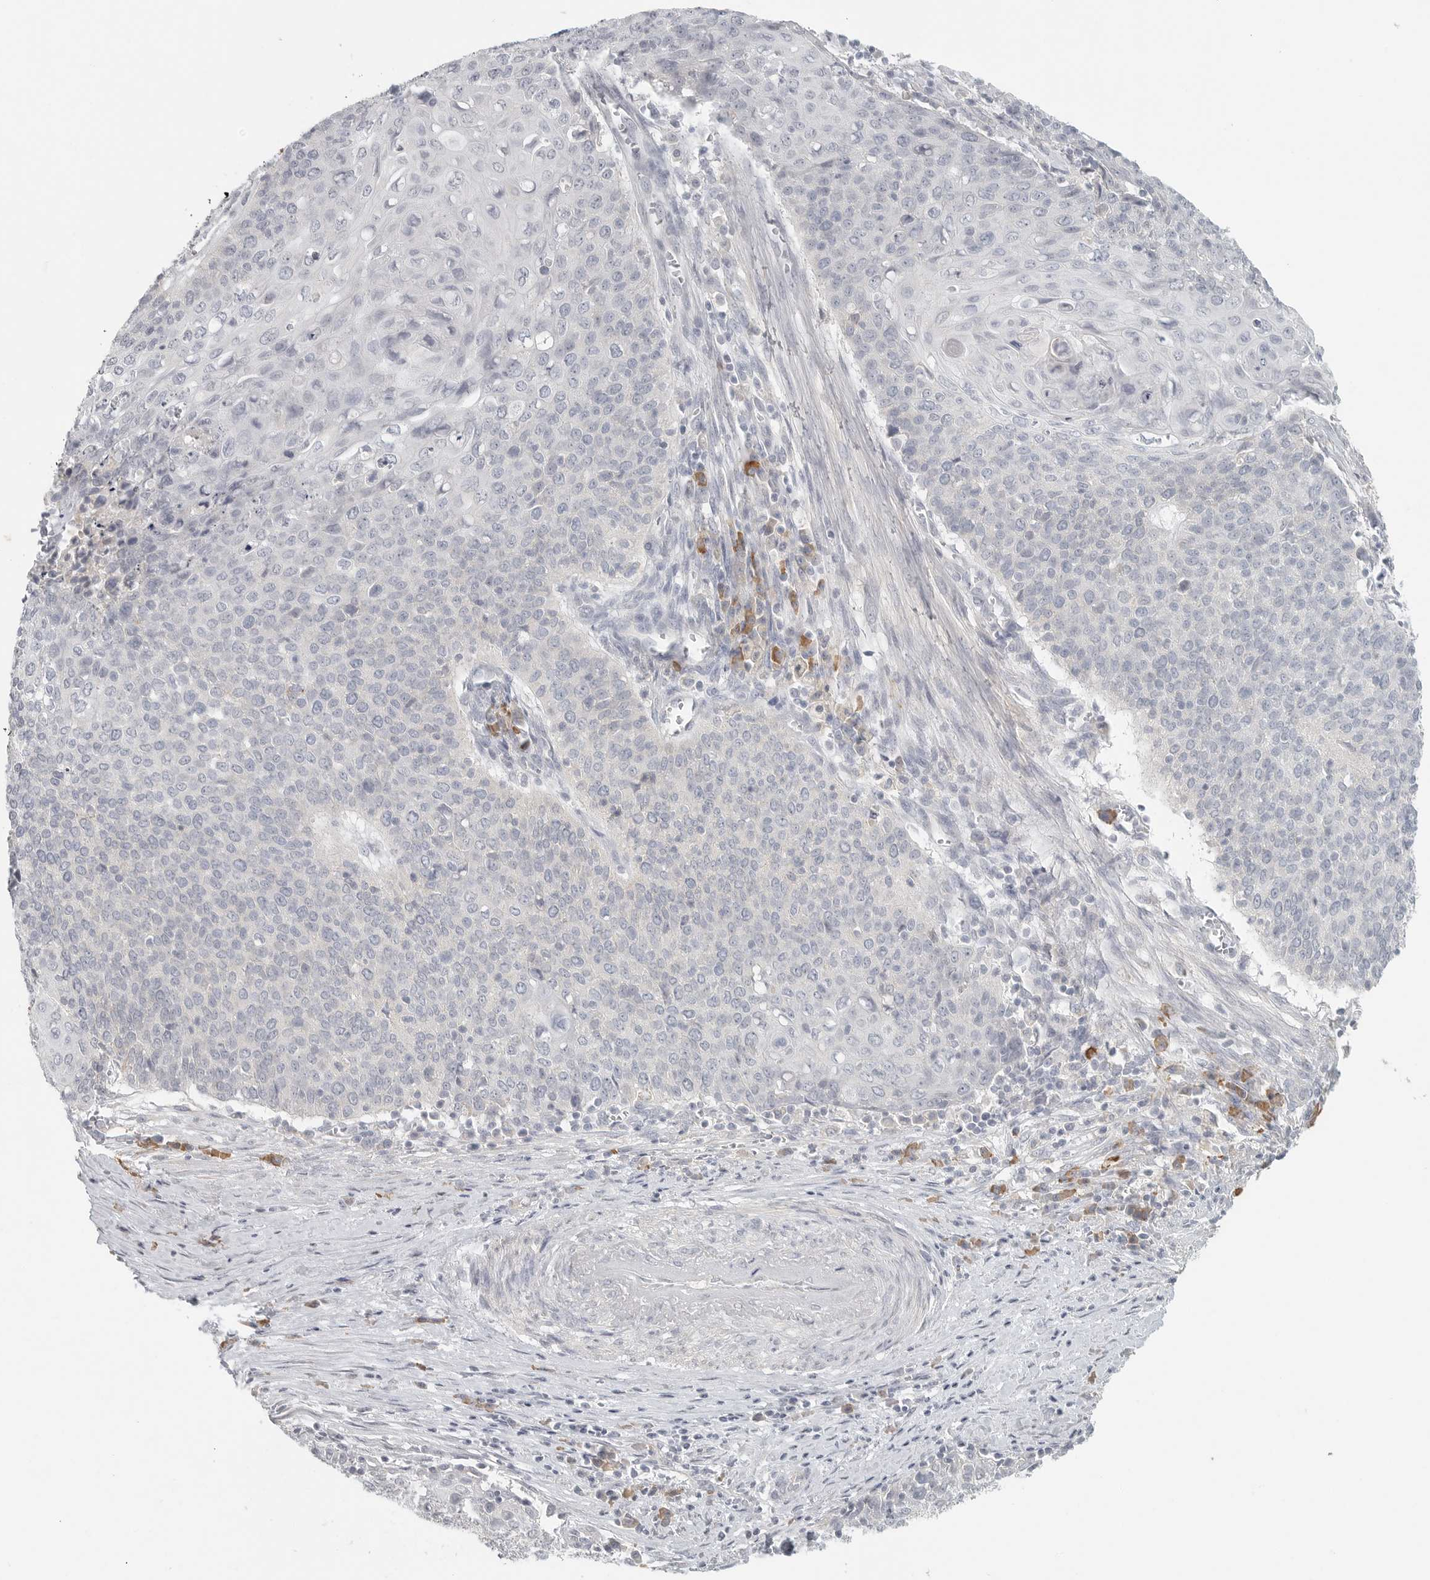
{"staining": {"intensity": "negative", "quantity": "none", "location": "none"}, "tissue": "cervical cancer", "cell_type": "Tumor cells", "image_type": "cancer", "snomed": [{"axis": "morphology", "description": "Squamous cell carcinoma, NOS"}, {"axis": "topography", "description": "Cervix"}], "caption": "This is a histopathology image of immunohistochemistry staining of cervical cancer, which shows no staining in tumor cells.", "gene": "SLC25A36", "patient": {"sex": "female", "age": 39}}